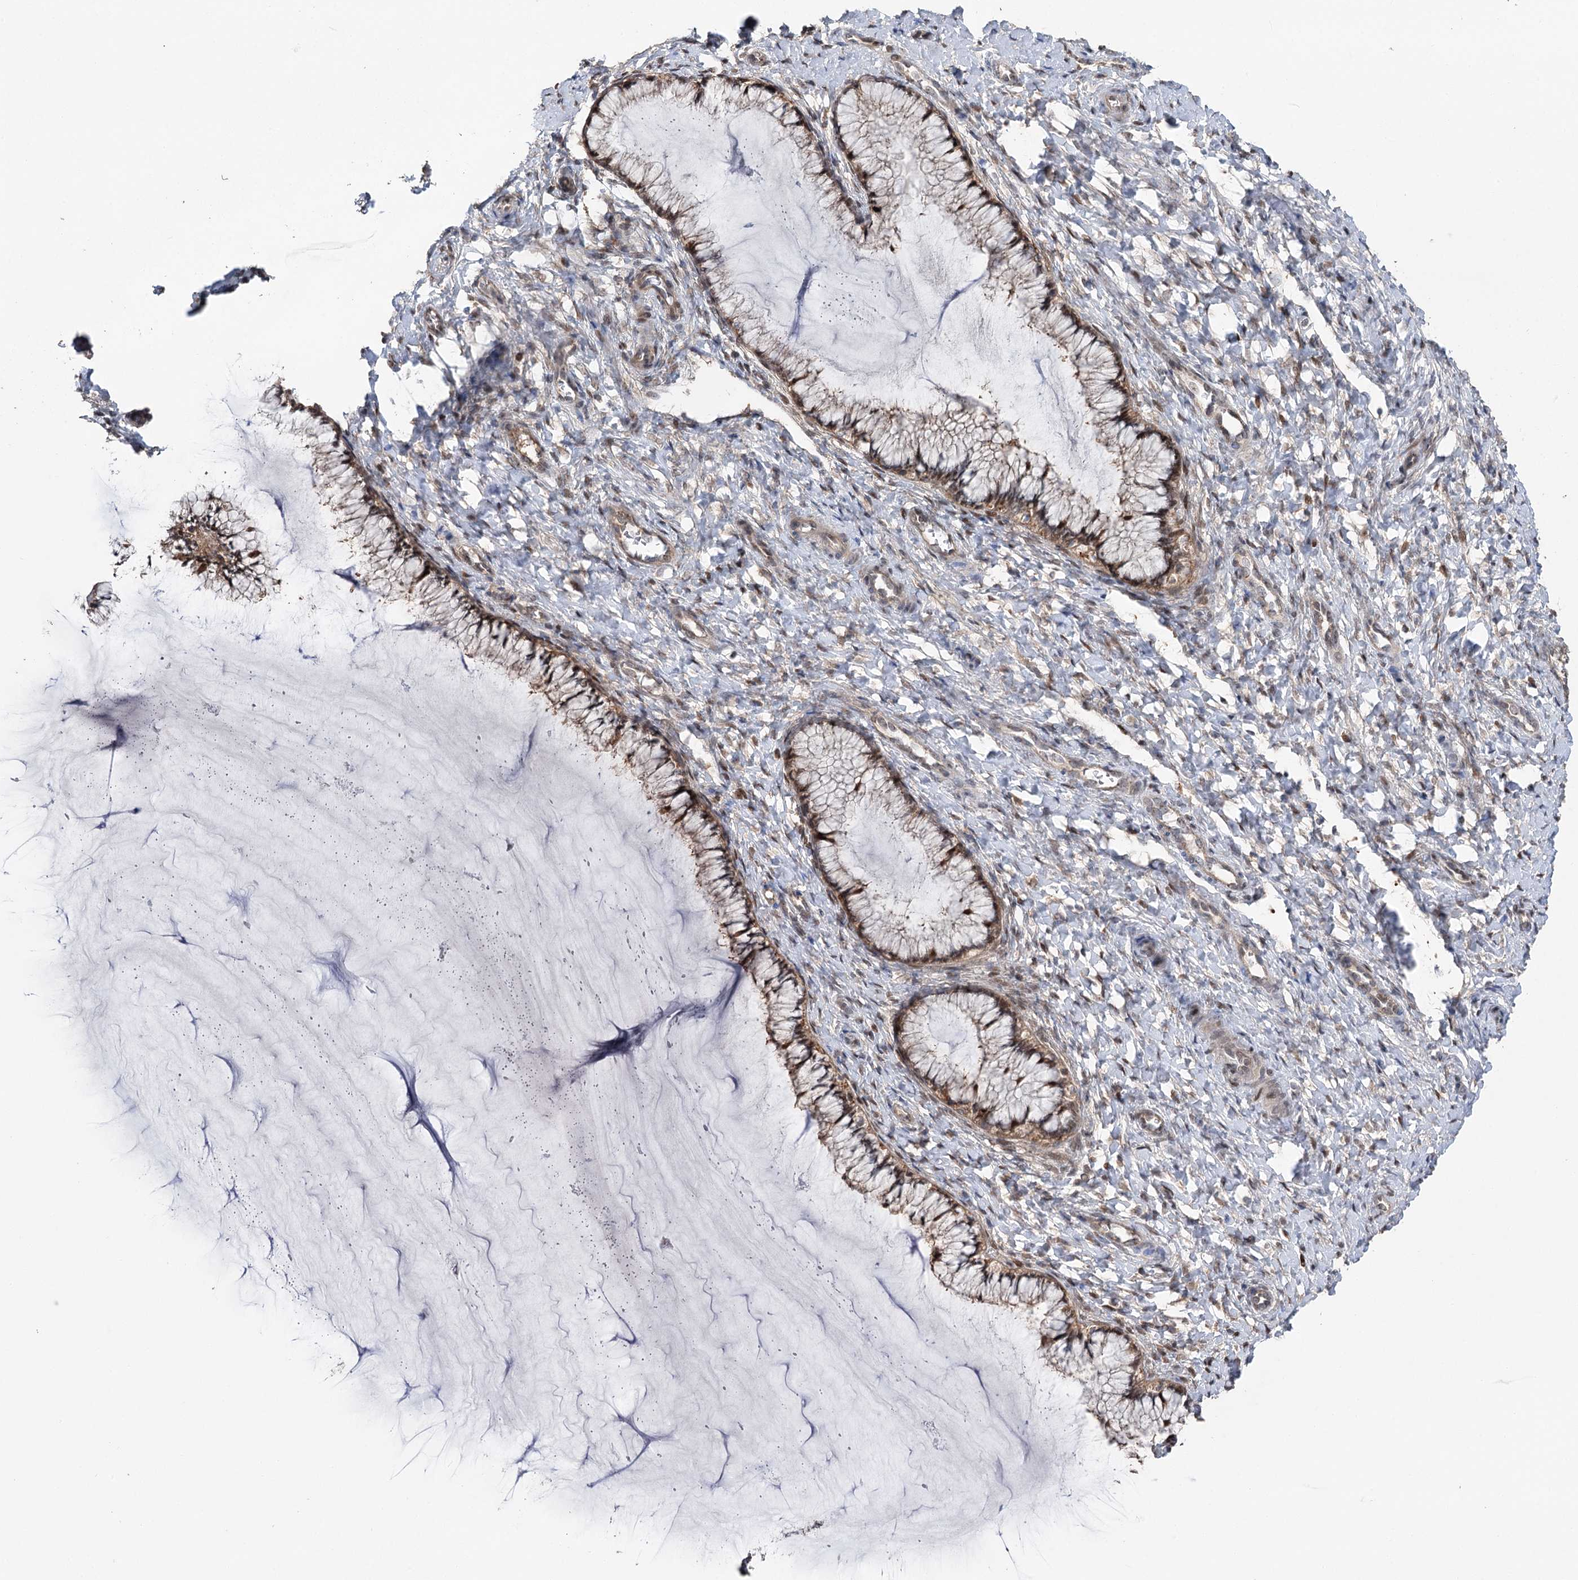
{"staining": {"intensity": "moderate", "quantity": ">75%", "location": "cytoplasmic/membranous,nuclear"}, "tissue": "cervix", "cell_type": "Glandular cells", "image_type": "normal", "snomed": [{"axis": "morphology", "description": "Normal tissue, NOS"}, {"axis": "morphology", "description": "Adenocarcinoma, NOS"}, {"axis": "topography", "description": "Cervix"}], "caption": "DAB (3,3'-diaminobenzidine) immunohistochemical staining of unremarkable cervix displays moderate cytoplasmic/membranous,nuclear protein staining in about >75% of glandular cells.", "gene": "STX6", "patient": {"sex": "female", "age": 29}}